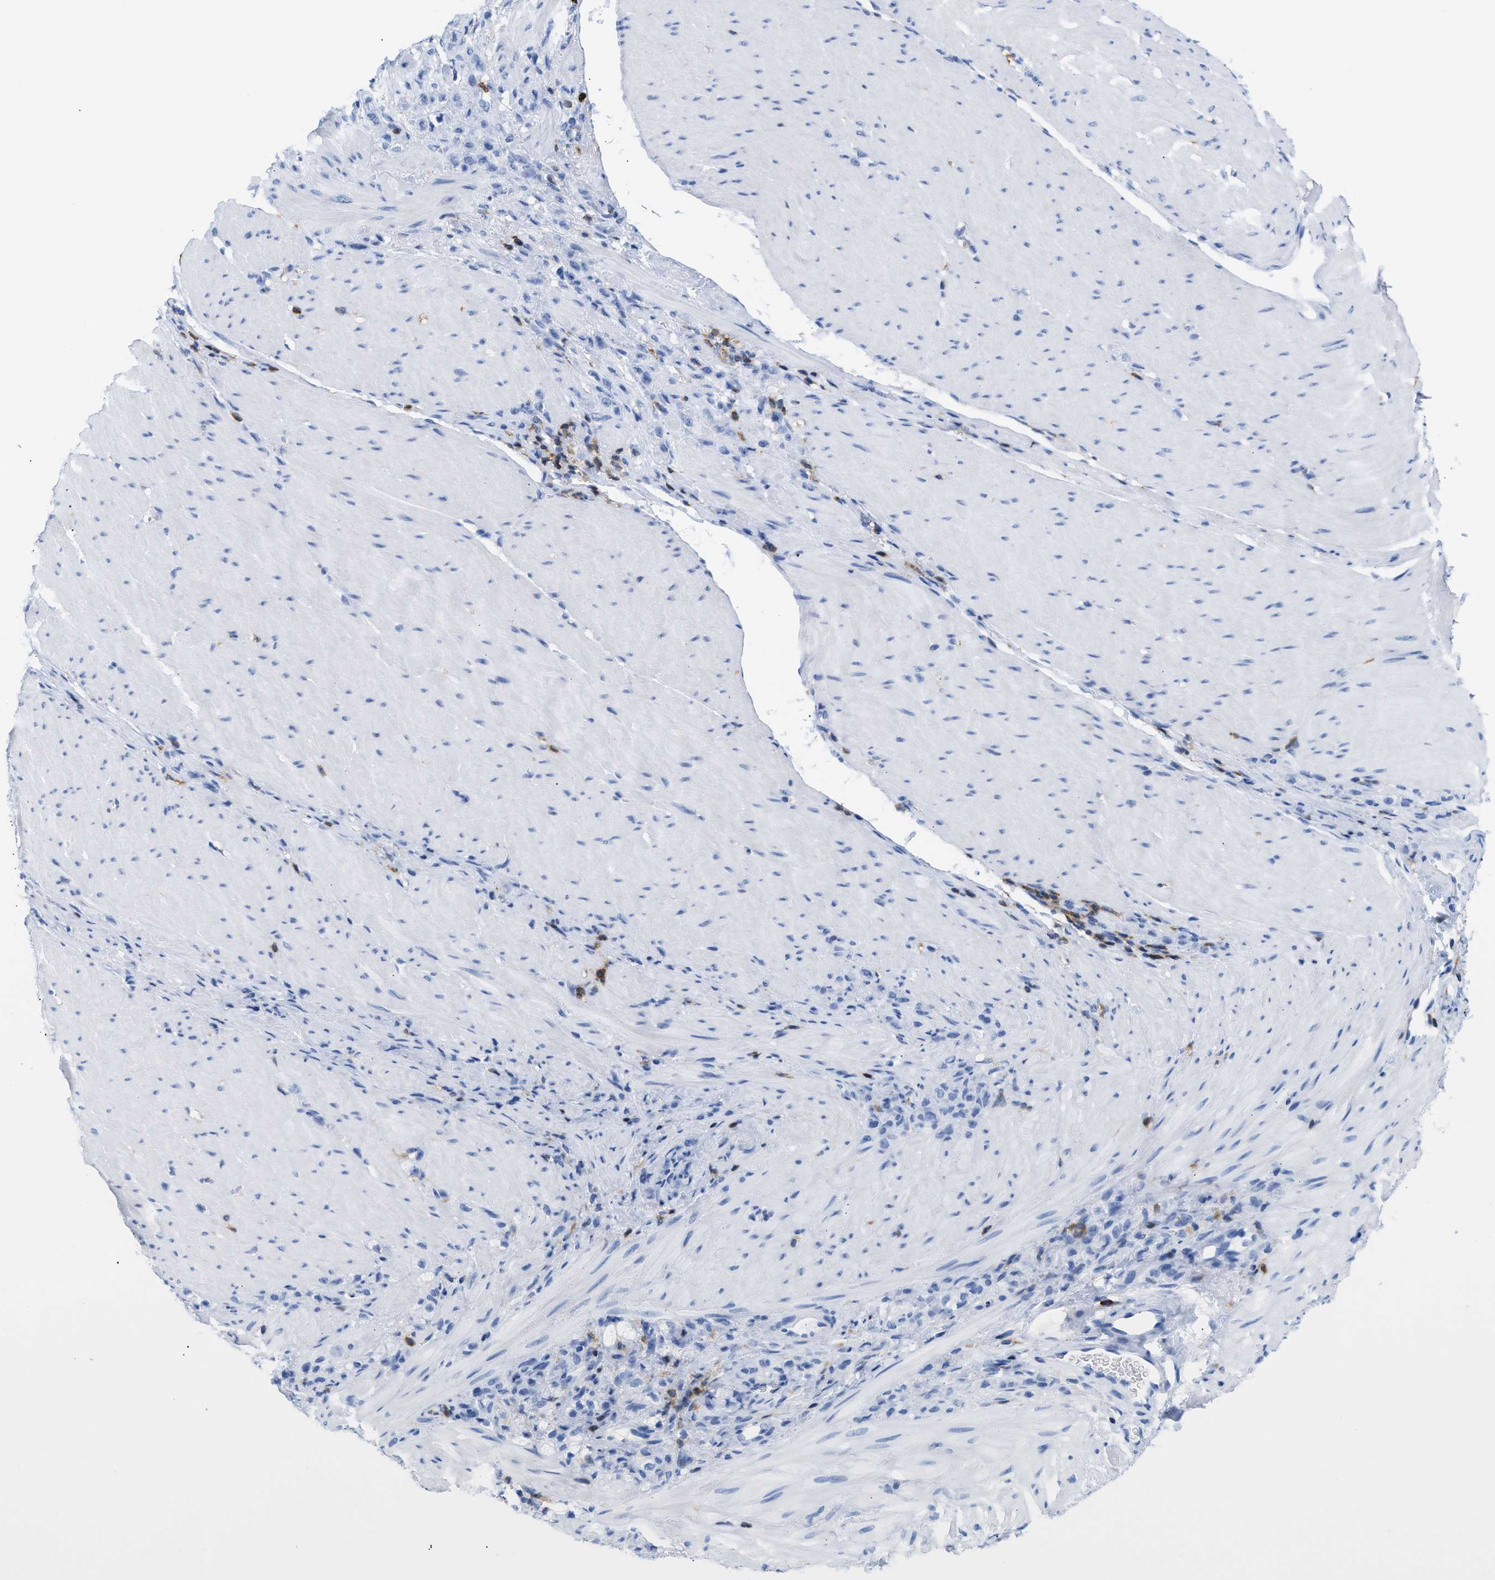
{"staining": {"intensity": "negative", "quantity": "none", "location": "none"}, "tissue": "stomach cancer", "cell_type": "Tumor cells", "image_type": "cancer", "snomed": [{"axis": "morphology", "description": "Normal tissue, NOS"}, {"axis": "morphology", "description": "Adenocarcinoma, NOS"}, {"axis": "topography", "description": "Stomach"}], "caption": "Immunohistochemical staining of stomach cancer (adenocarcinoma) shows no significant staining in tumor cells. (DAB (3,3'-diaminobenzidine) immunohistochemistry, high magnification).", "gene": "LCP1", "patient": {"sex": "male", "age": 82}}